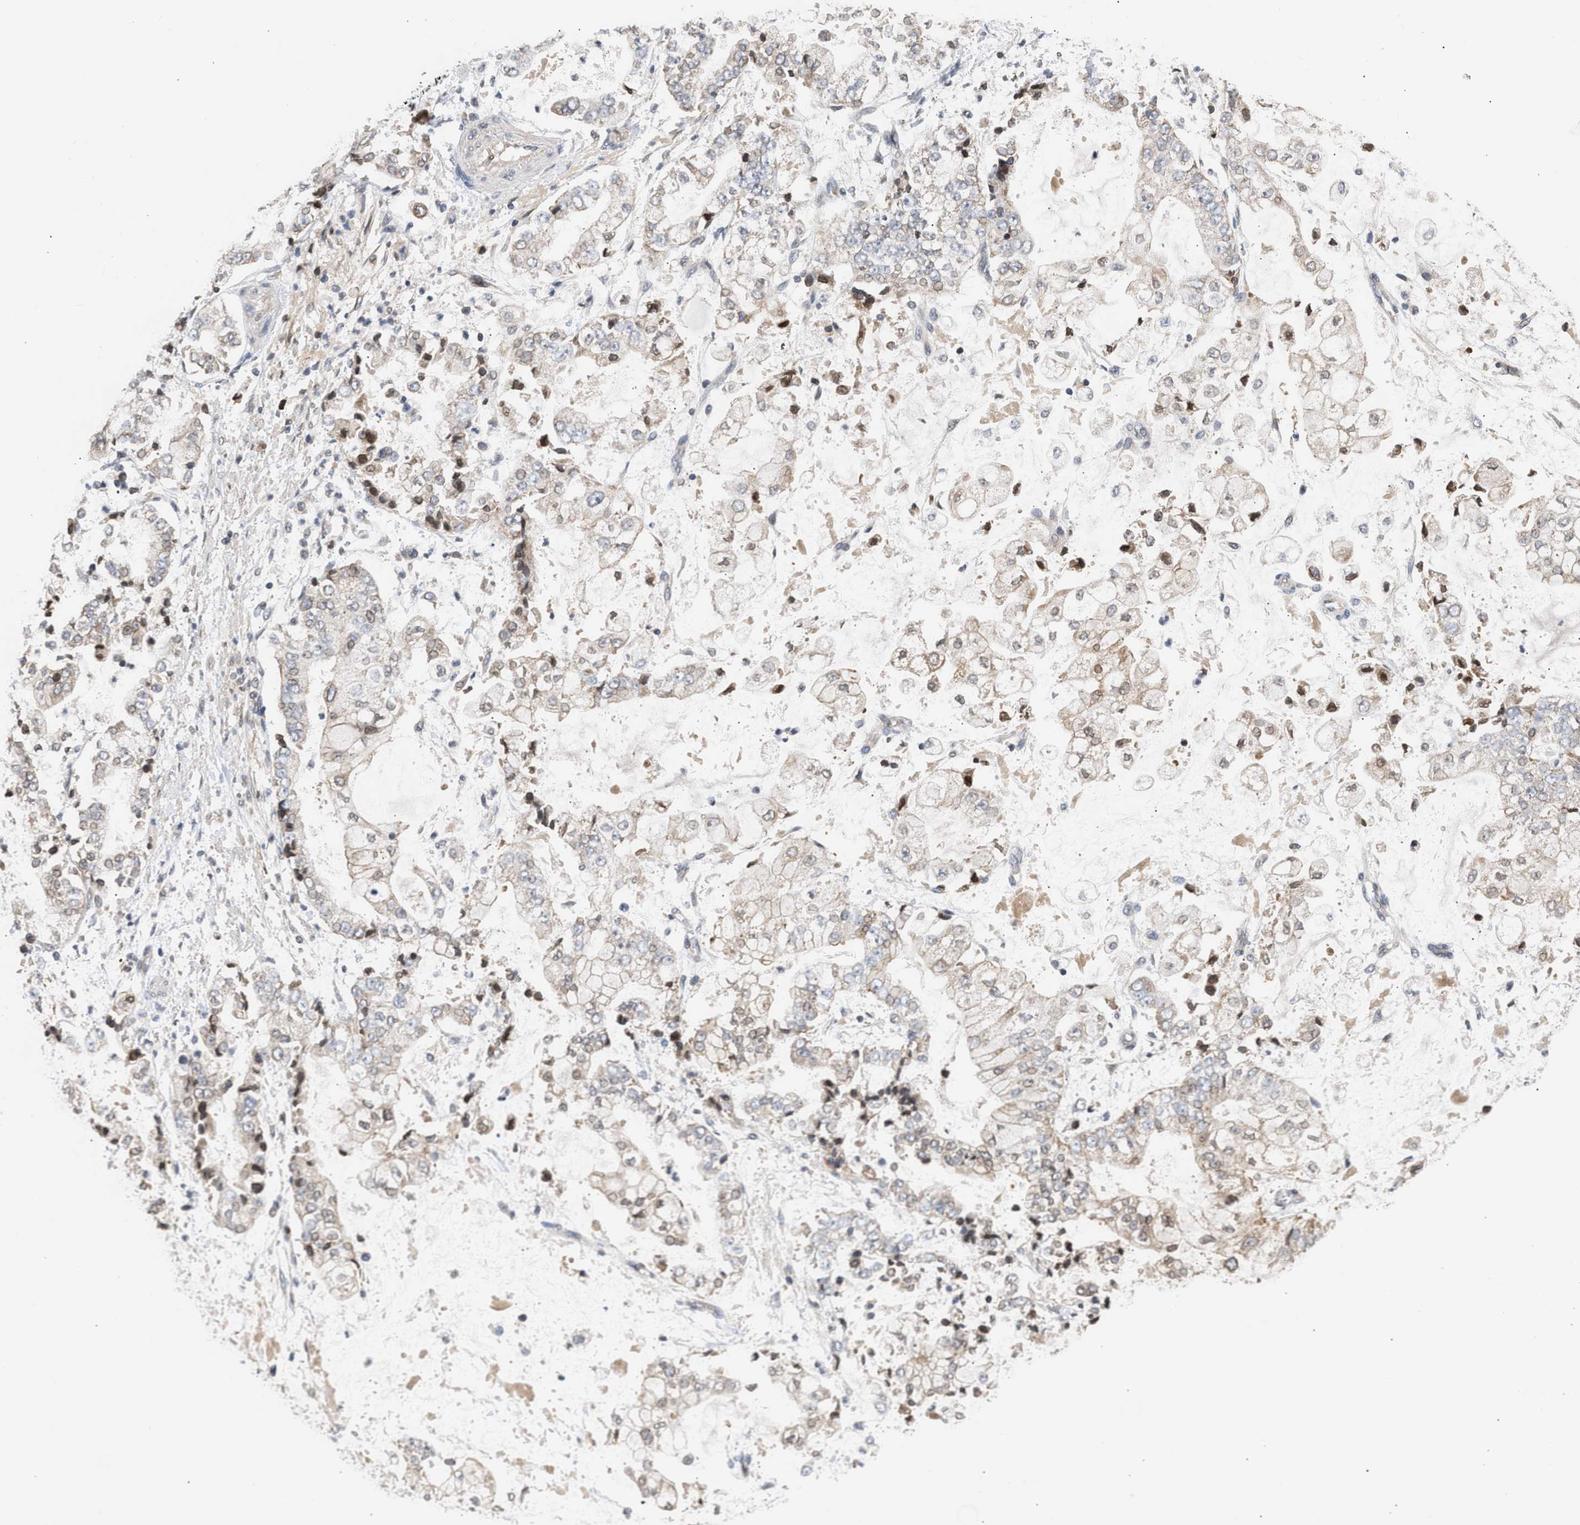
{"staining": {"intensity": "negative", "quantity": "none", "location": "none"}, "tissue": "stomach cancer", "cell_type": "Tumor cells", "image_type": "cancer", "snomed": [{"axis": "morphology", "description": "Adenocarcinoma, NOS"}, {"axis": "topography", "description": "Stomach"}], "caption": "This micrograph is of stomach adenocarcinoma stained with immunohistochemistry to label a protein in brown with the nuclei are counter-stained blue. There is no staining in tumor cells.", "gene": "NUP62", "patient": {"sex": "male", "age": 76}}